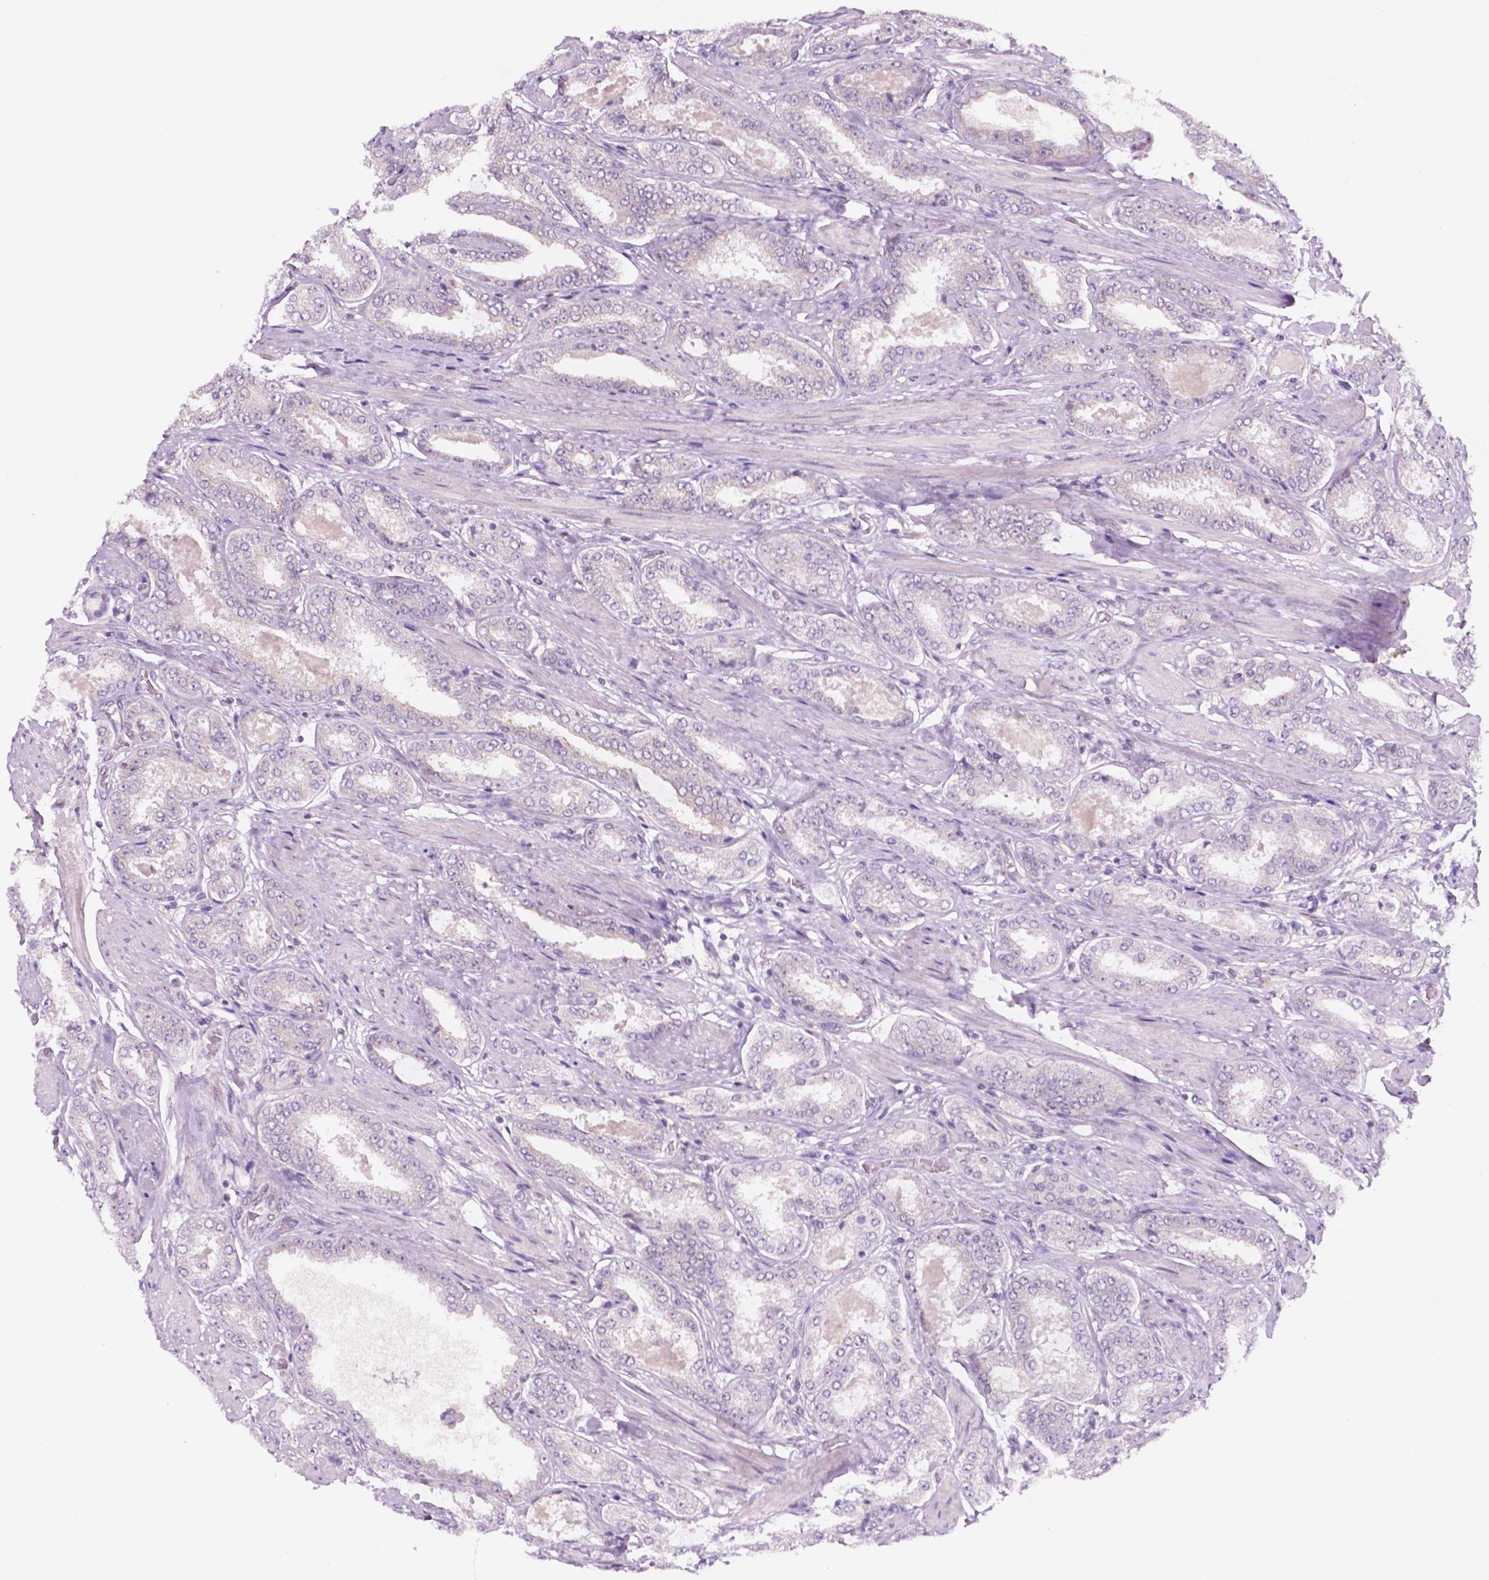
{"staining": {"intensity": "negative", "quantity": "none", "location": "none"}, "tissue": "prostate cancer", "cell_type": "Tumor cells", "image_type": "cancer", "snomed": [{"axis": "morphology", "description": "Adenocarcinoma, High grade"}, {"axis": "topography", "description": "Prostate"}], "caption": "Immunohistochemistry of high-grade adenocarcinoma (prostate) exhibits no positivity in tumor cells. The staining is performed using DAB brown chromogen with nuclei counter-stained in using hematoxylin.", "gene": "FAM50B", "patient": {"sex": "male", "age": 63}}